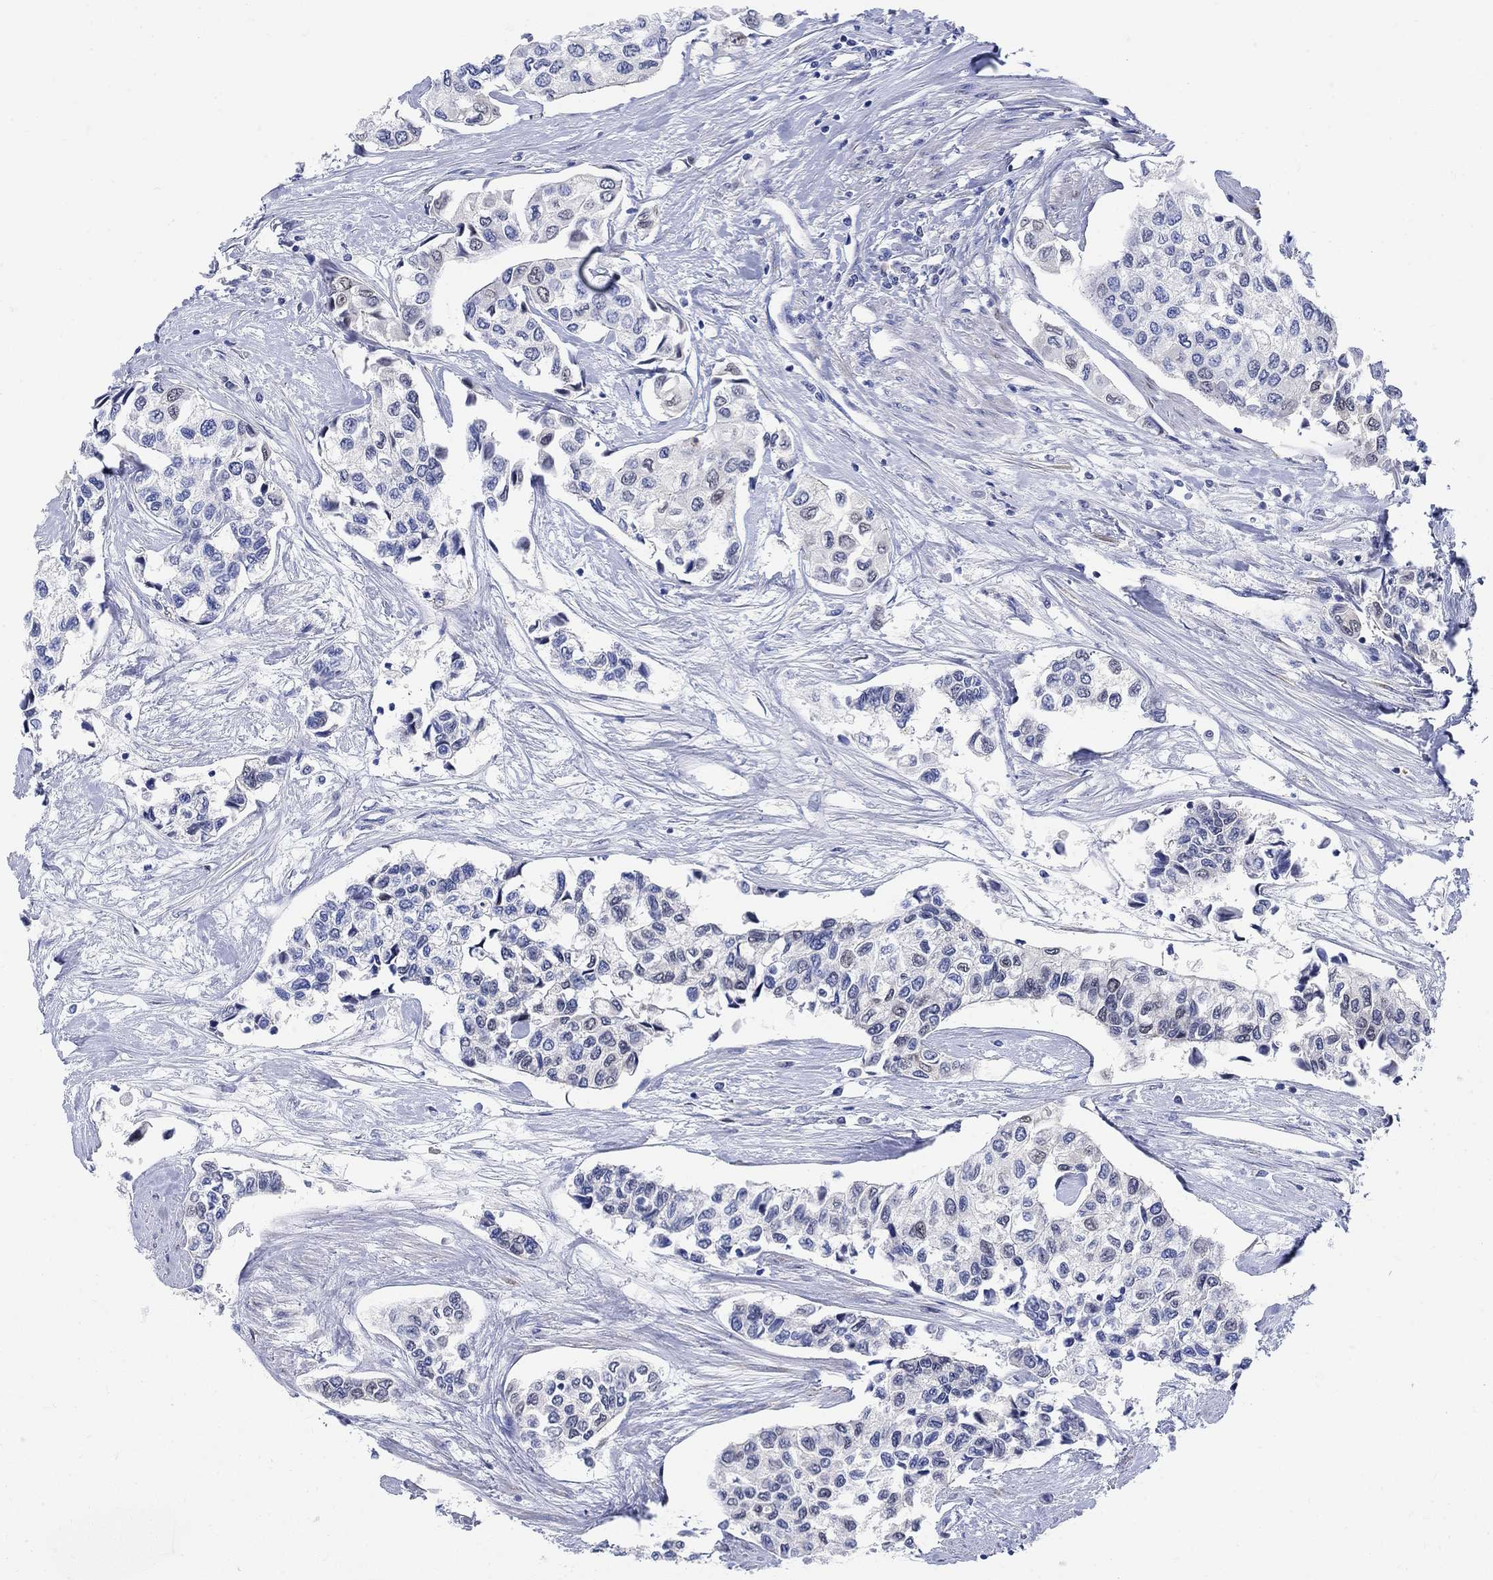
{"staining": {"intensity": "negative", "quantity": "none", "location": "none"}, "tissue": "urothelial cancer", "cell_type": "Tumor cells", "image_type": "cancer", "snomed": [{"axis": "morphology", "description": "Urothelial carcinoma, High grade"}, {"axis": "topography", "description": "Urinary bladder"}], "caption": "This is a image of IHC staining of urothelial cancer, which shows no expression in tumor cells. (Stains: DAB immunohistochemistry with hematoxylin counter stain, Microscopy: brightfield microscopy at high magnification).", "gene": "MYL1", "patient": {"sex": "male", "age": 73}}